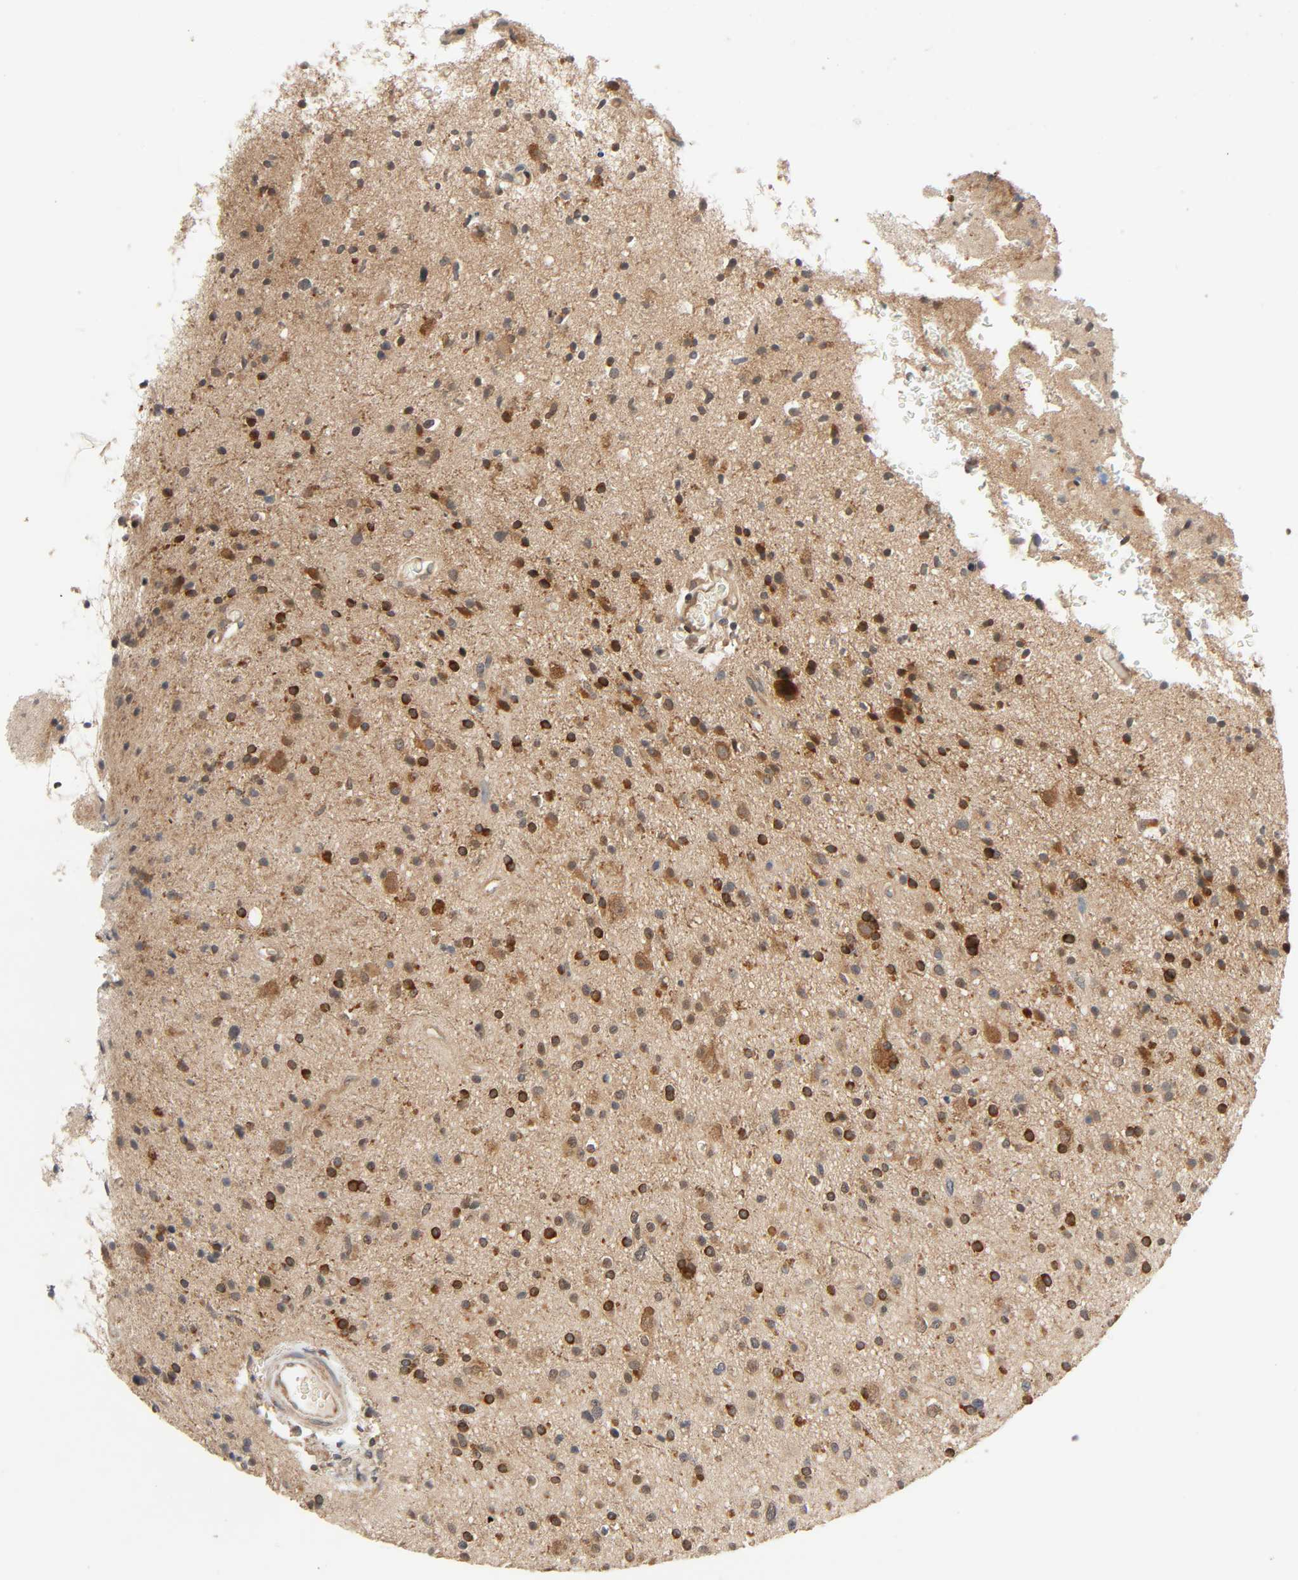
{"staining": {"intensity": "moderate", "quantity": ">75%", "location": "cytoplasmic/membranous"}, "tissue": "glioma", "cell_type": "Tumor cells", "image_type": "cancer", "snomed": [{"axis": "morphology", "description": "Glioma, malignant, High grade"}, {"axis": "topography", "description": "Brain"}], "caption": "The photomicrograph demonstrates staining of glioma, revealing moderate cytoplasmic/membranous protein staining (brown color) within tumor cells.", "gene": "PPP2R1B", "patient": {"sex": "male", "age": 33}}